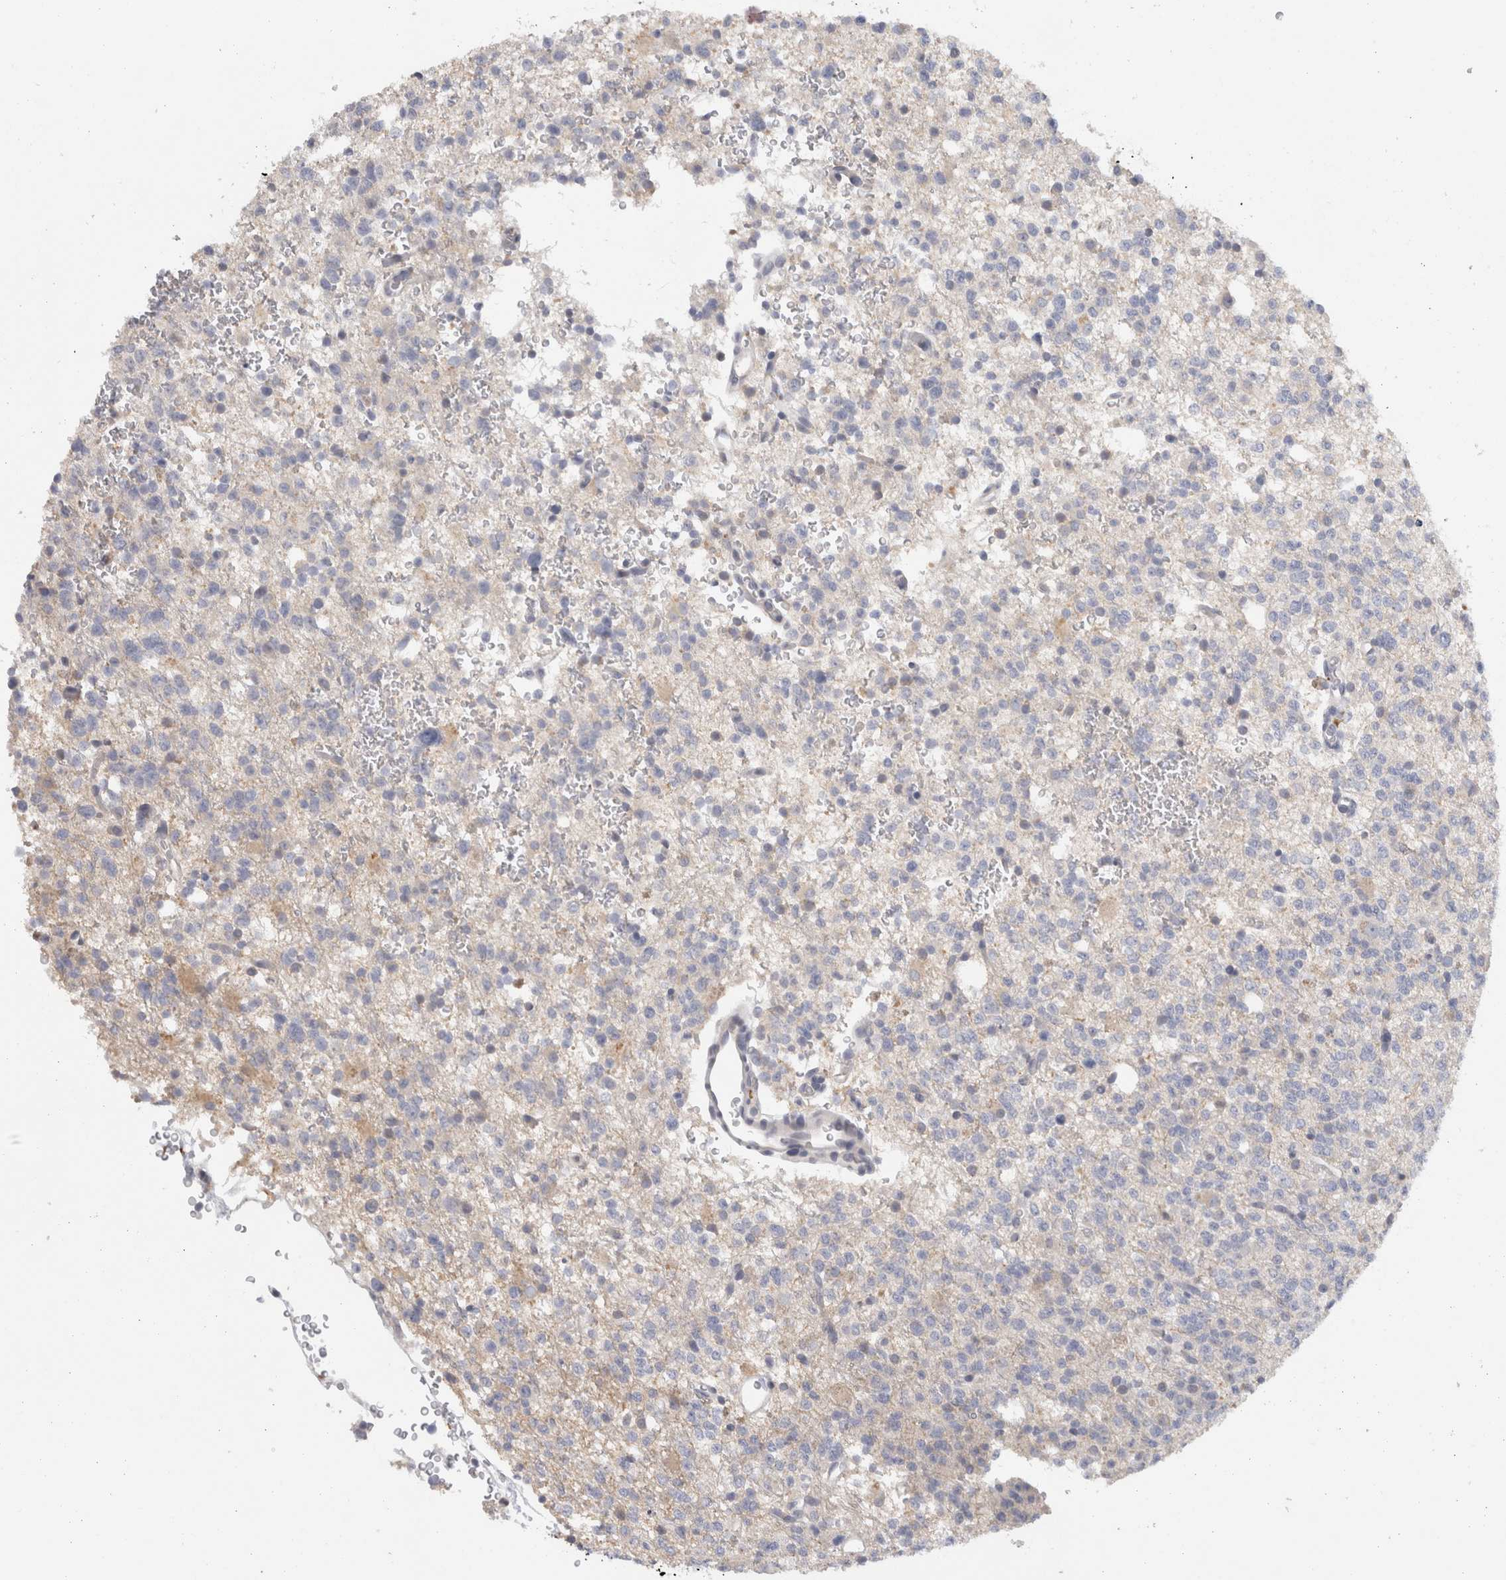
{"staining": {"intensity": "negative", "quantity": "none", "location": "none"}, "tissue": "glioma", "cell_type": "Tumor cells", "image_type": "cancer", "snomed": [{"axis": "morphology", "description": "Glioma, malignant, High grade"}, {"axis": "topography", "description": "Brain"}], "caption": "Image shows no protein expression in tumor cells of glioma tissue.", "gene": "STK31", "patient": {"sex": "female", "age": 62}}